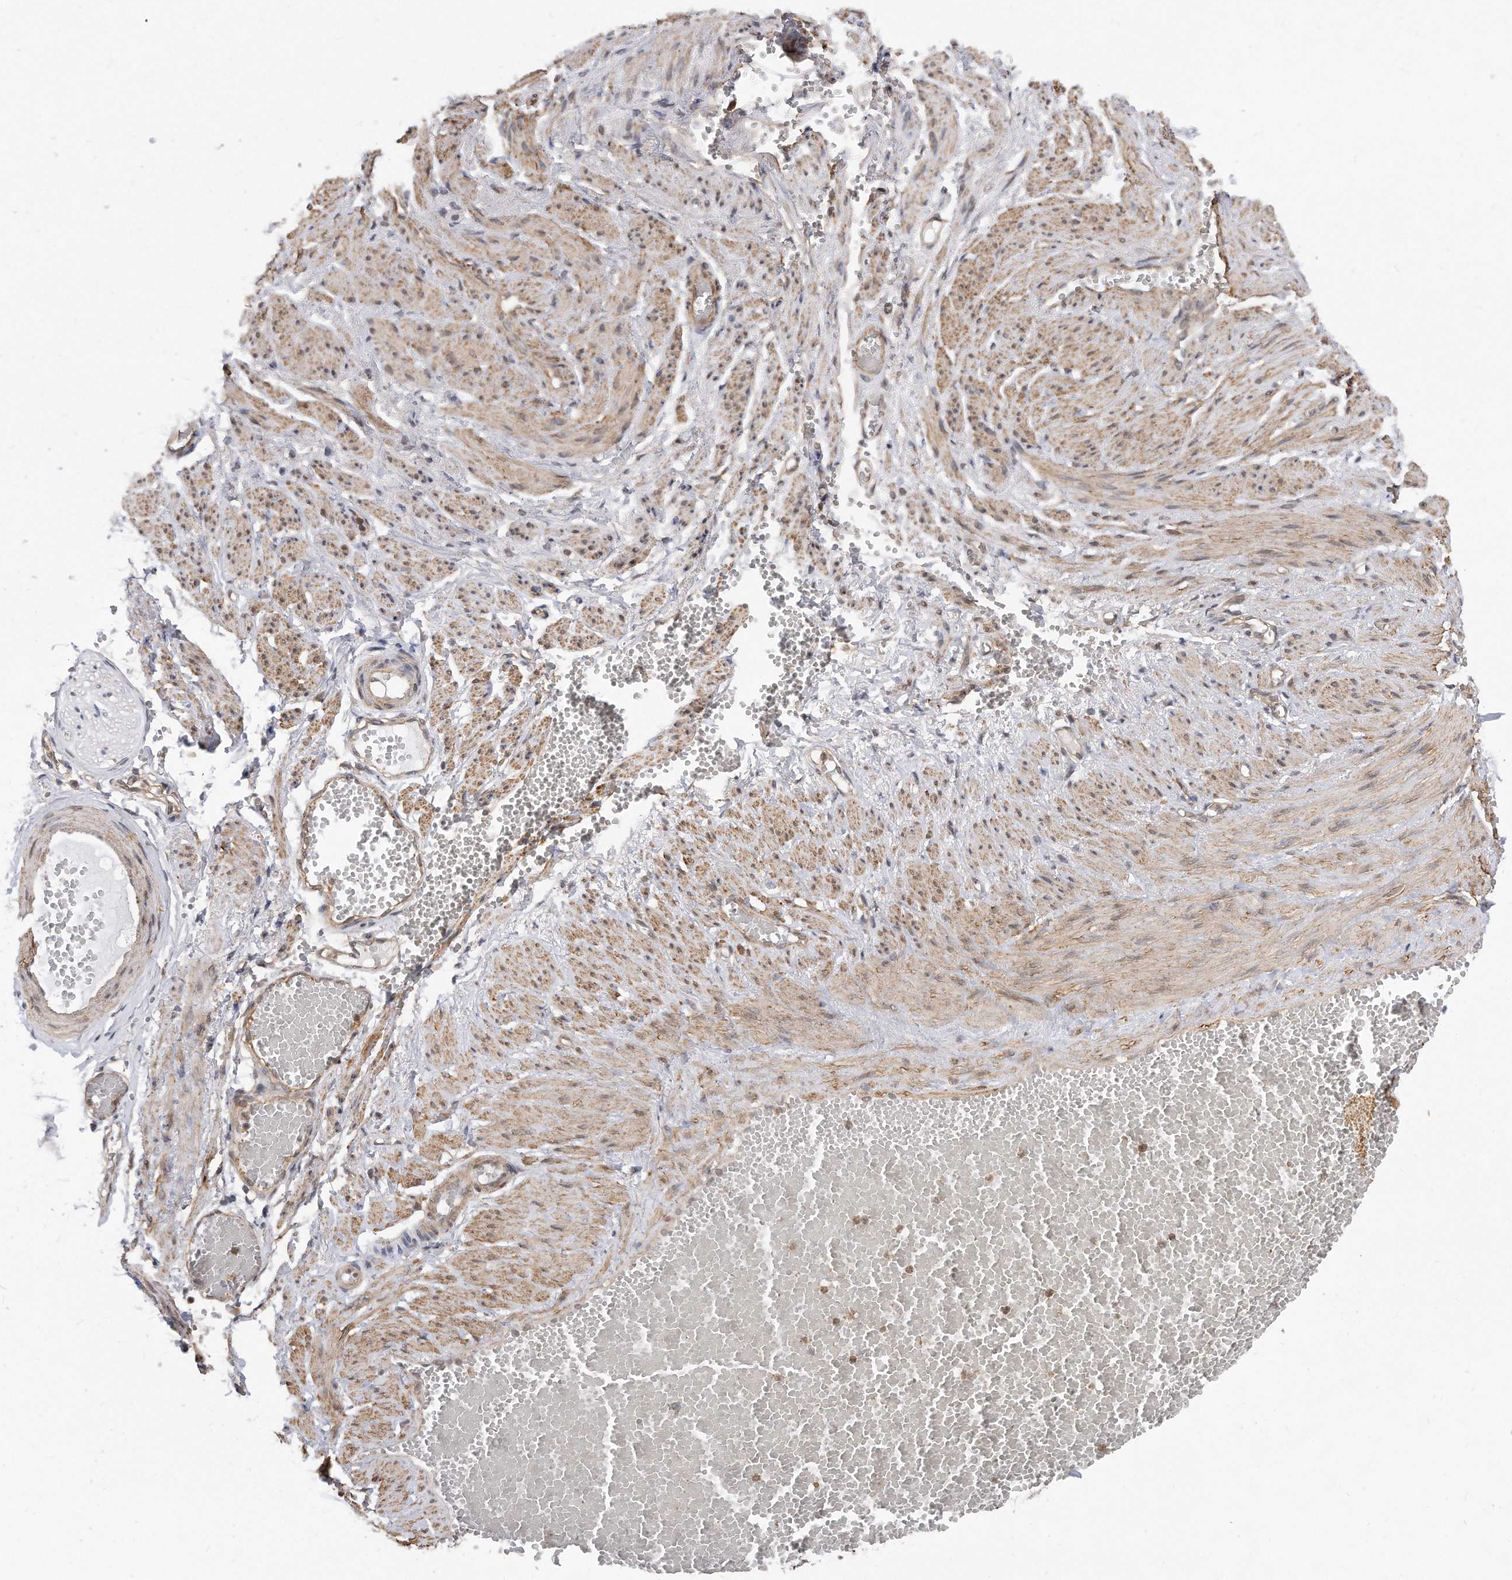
{"staining": {"intensity": "weak", "quantity": ">75%", "location": "cytoplasmic/membranous"}, "tissue": "adipose tissue", "cell_type": "Adipocytes", "image_type": "normal", "snomed": [{"axis": "morphology", "description": "Normal tissue, NOS"}, {"axis": "topography", "description": "Smooth muscle"}, {"axis": "topography", "description": "Peripheral nerve tissue"}], "caption": "The image demonstrates staining of normal adipose tissue, revealing weak cytoplasmic/membranous protein staining (brown color) within adipocytes.", "gene": "TCP1", "patient": {"sex": "female", "age": 39}}